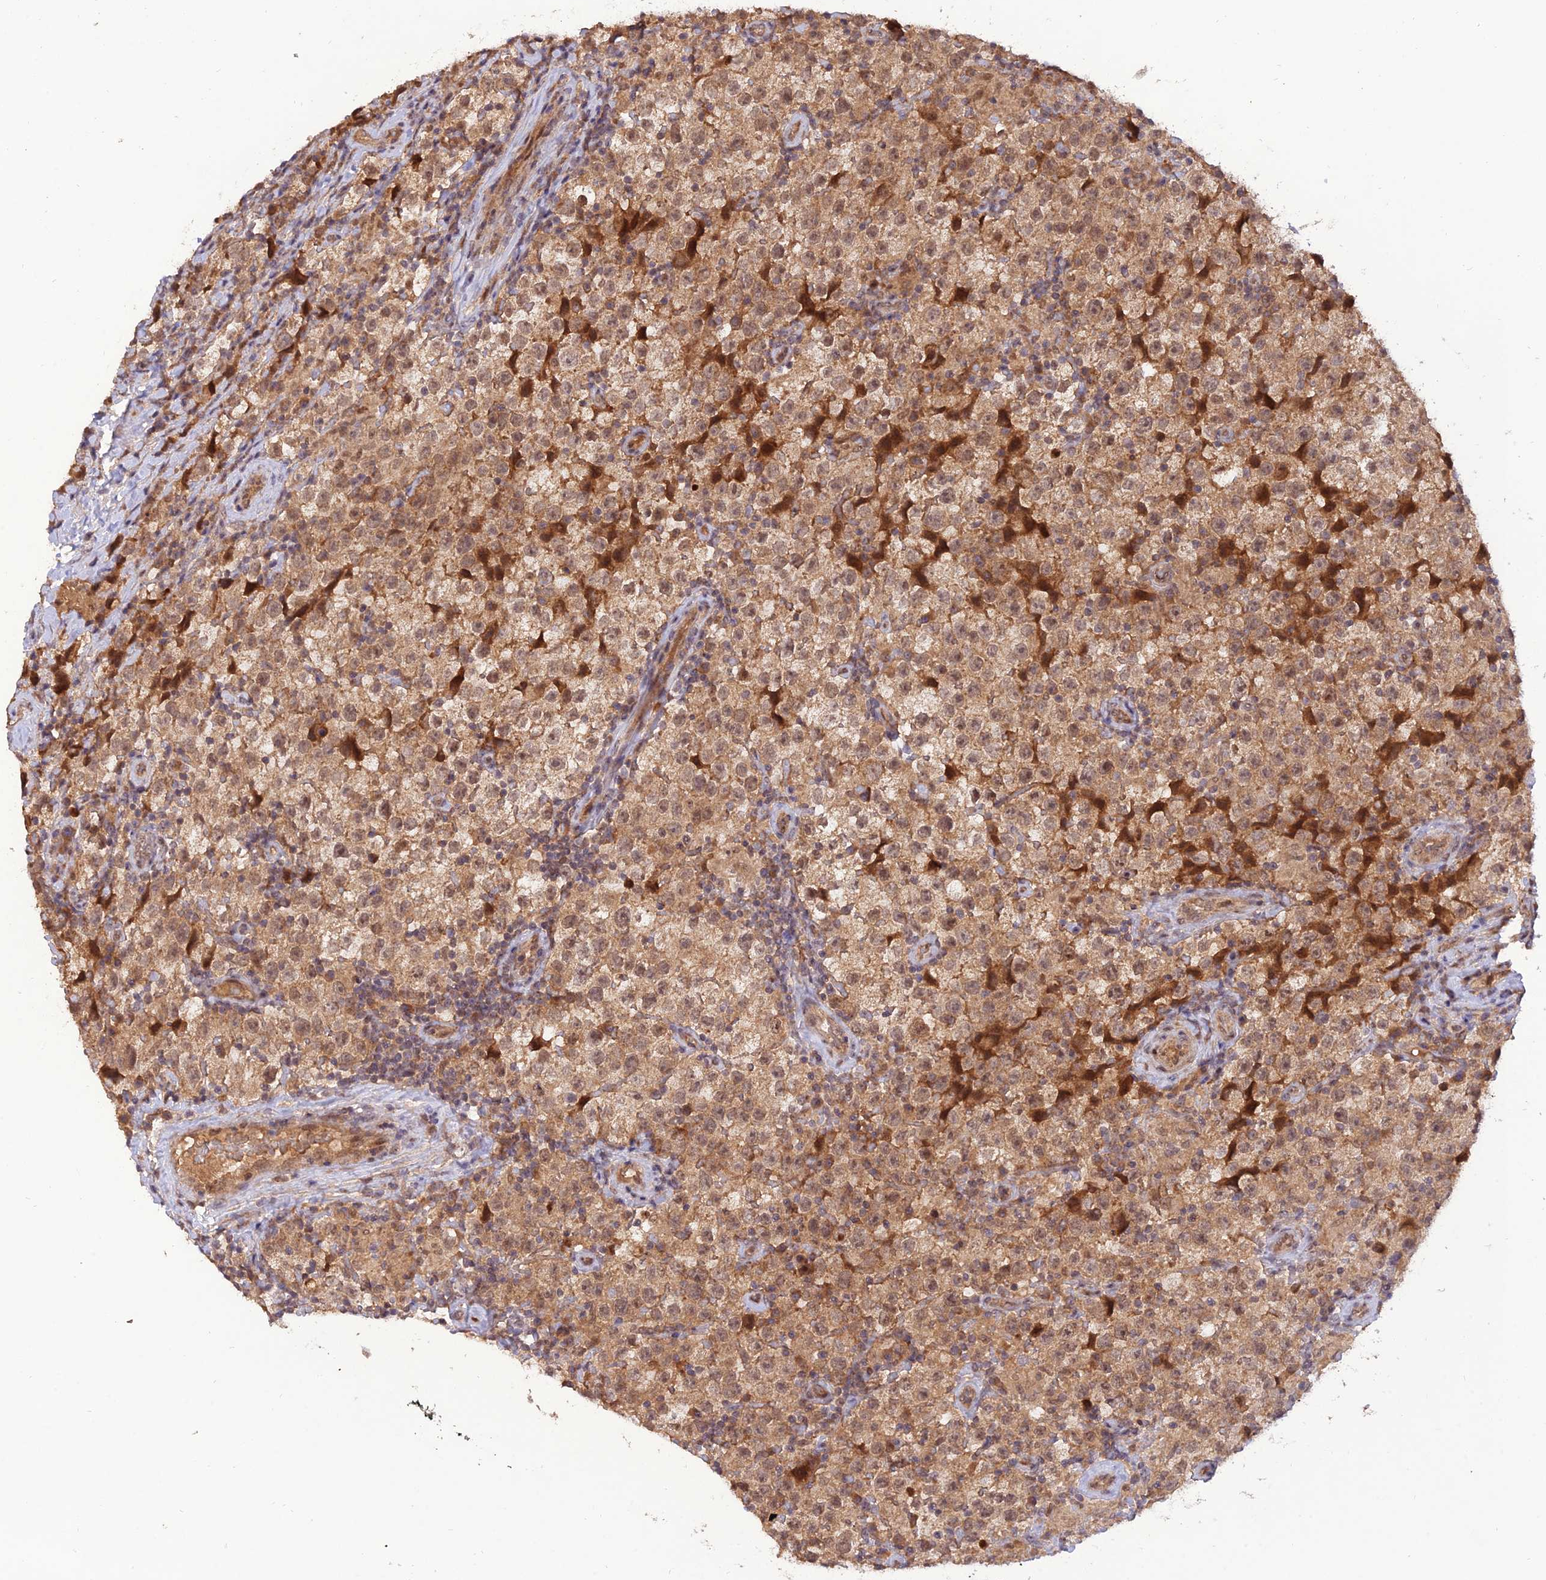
{"staining": {"intensity": "weak", "quantity": ">75%", "location": "cytoplasmic/membranous,nuclear"}, "tissue": "testis cancer", "cell_type": "Tumor cells", "image_type": "cancer", "snomed": [{"axis": "morphology", "description": "Seminoma, NOS"}, {"axis": "morphology", "description": "Carcinoma, Embryonal, NOS"}, {"axis": "topography", "description": "Testis"}], "caption": "Testis cancer (embryonal carcinoma) was stained to show a protein in brown. There is low levels of weak cytoplasmic/membranous and nuclear staining in about >75% of tumor cells.", "gene": "REV1", "patient": {"sex": "male", "age": 41}}